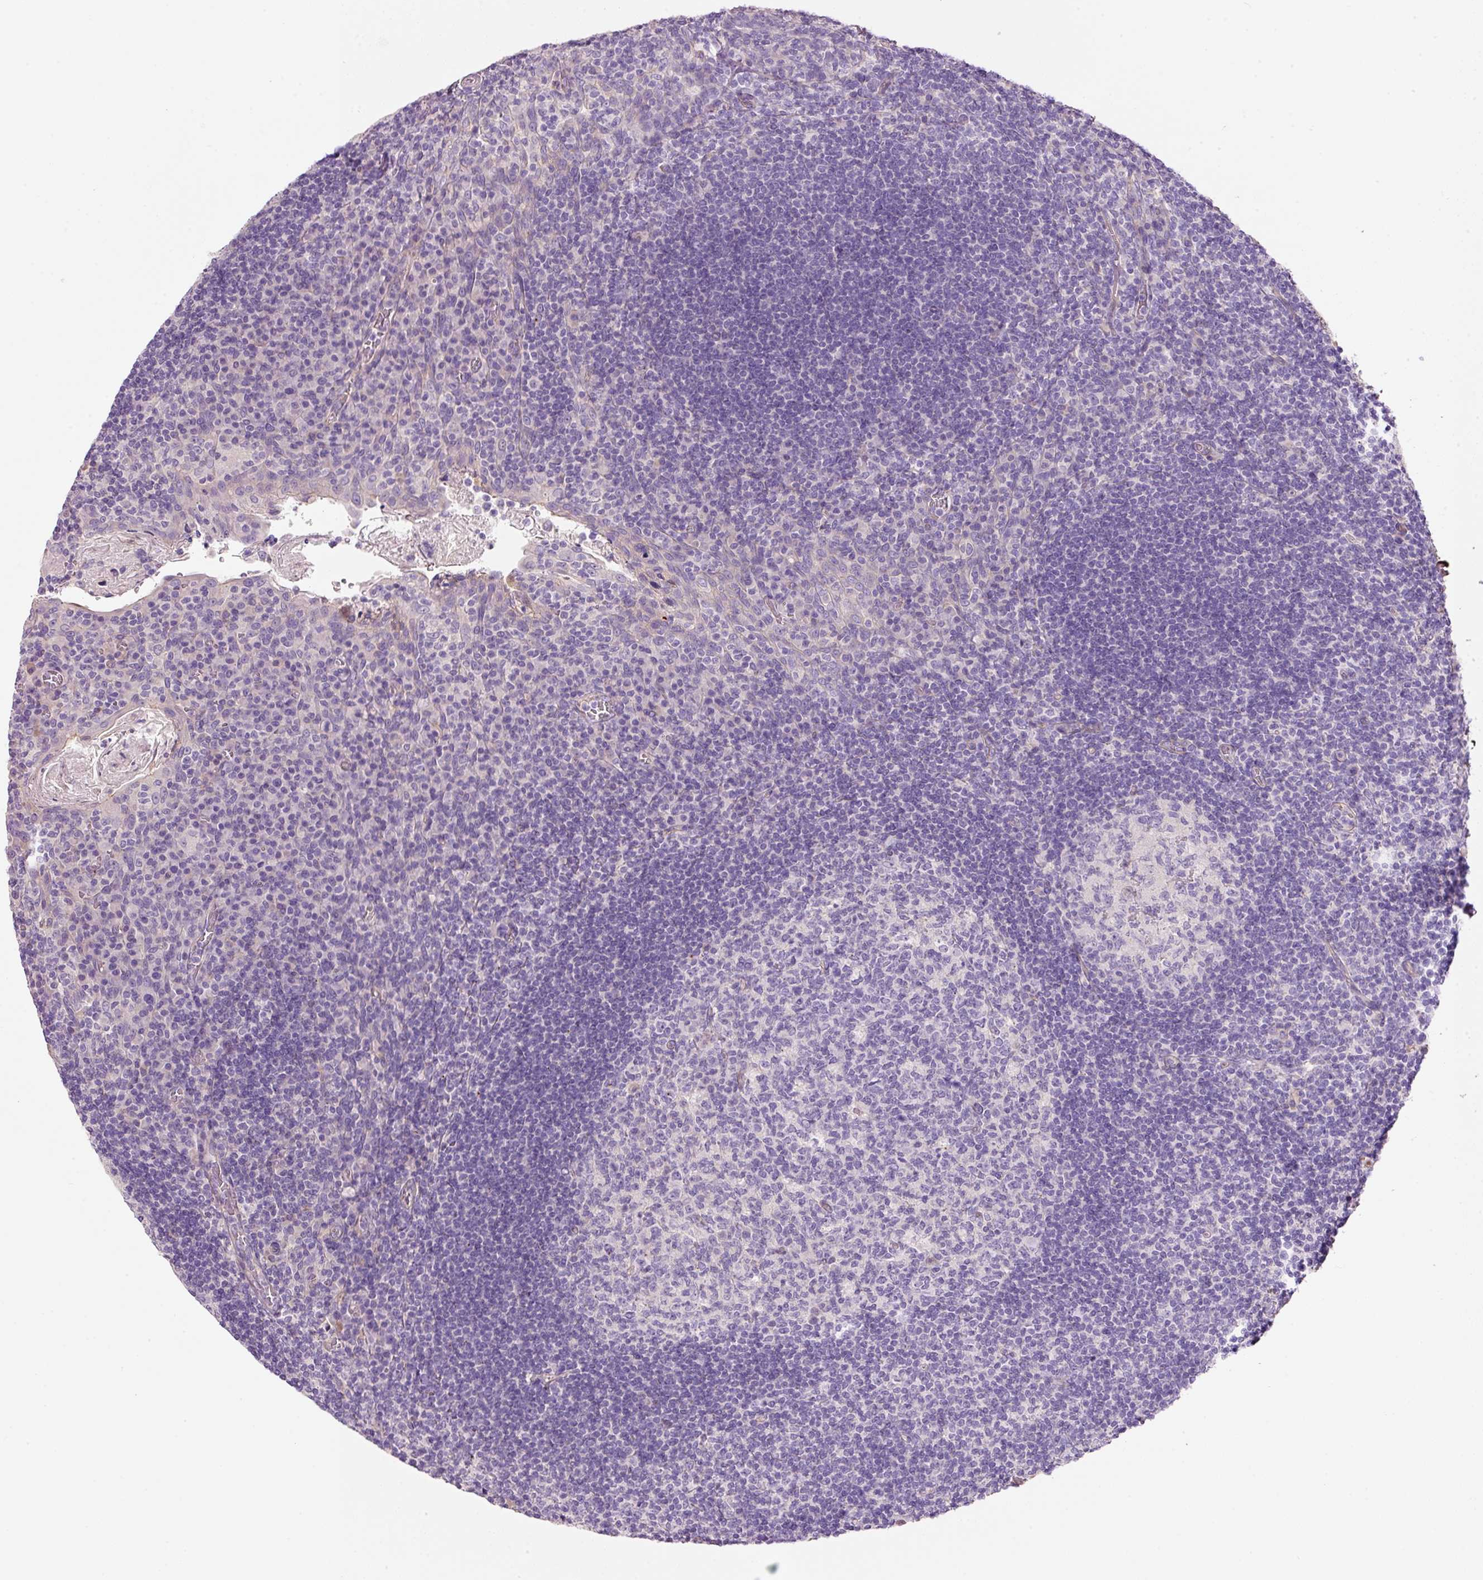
{"staining": {"intensity": "negative", "quantity": "none", "location": "none"}, "tissue": "tonsil", "cell_type": "Germinal center cells", "image_type": "normal", "snomed": [{"axis": "morphology", "description": "Normal tissue, NOS"}, {"axis": "topography", "description": "Tonsil"}], "caption": "Histopathology image shows no significant protein expression in germinal center cells of unremarkable tonsil. (DAB (3,3'-diaminobenzidine) IHC with hematoxylin counter stain).", "gene": "SOS2", "patient": {"sex": "male", "age": 17}}